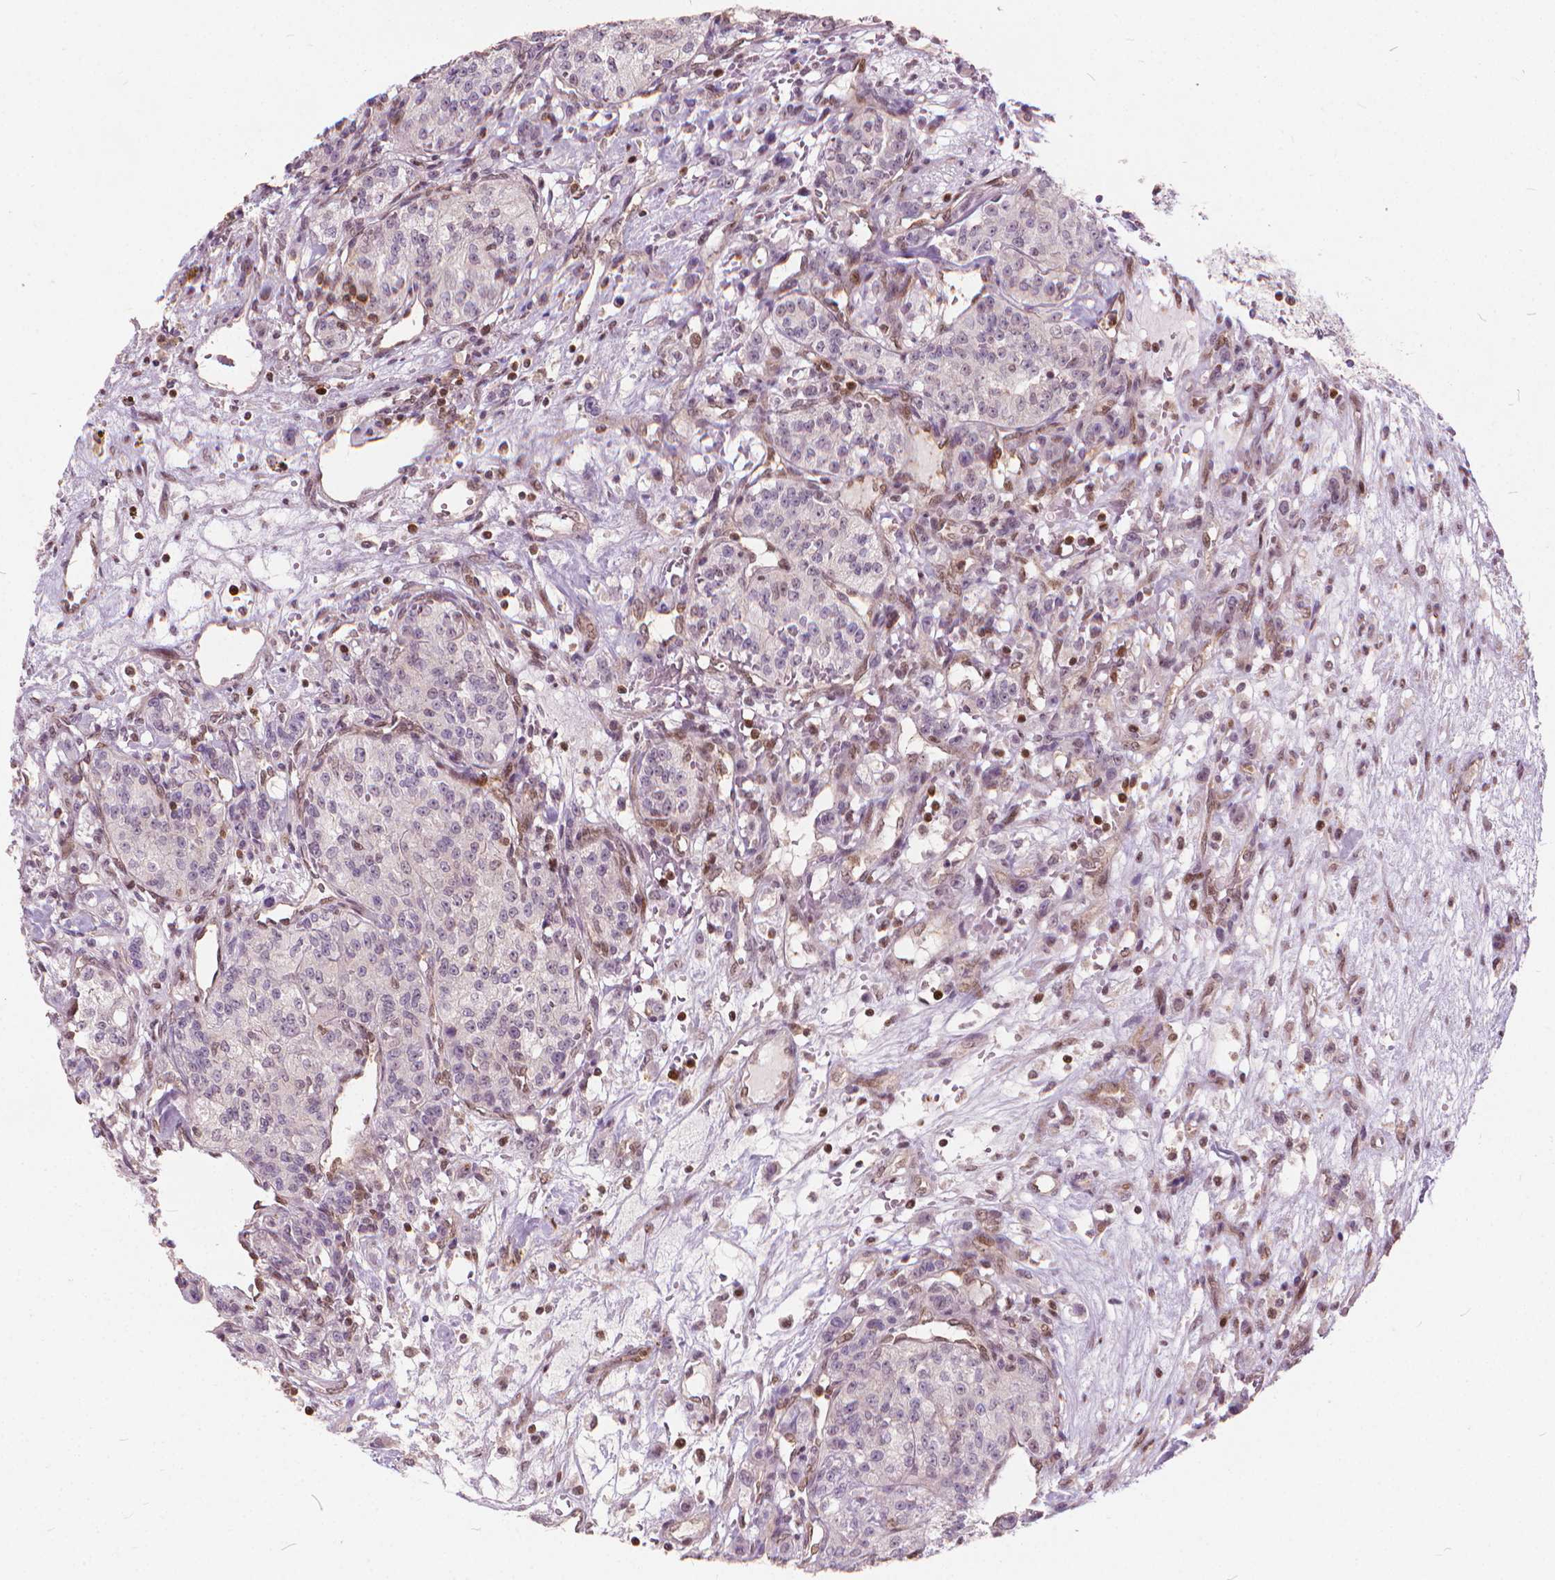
{"staining": {"intensity": "negative", "quantity": "none", "location": "none"}, "tissue": "renal cancer", "cell_type": "Tumor cells", "image_type": "cancer", "snomed": [{"axis": "morphology", "description": "Adenocarcinoma, NOS"}, {"axis": "topography", "description": "Kidney"}], "caption": "This is an IHC image of human renal cancer. There is no positivity in tumor cells.", "gene": "STAT5B", "patient": {"sex": "female", "age": 63}}